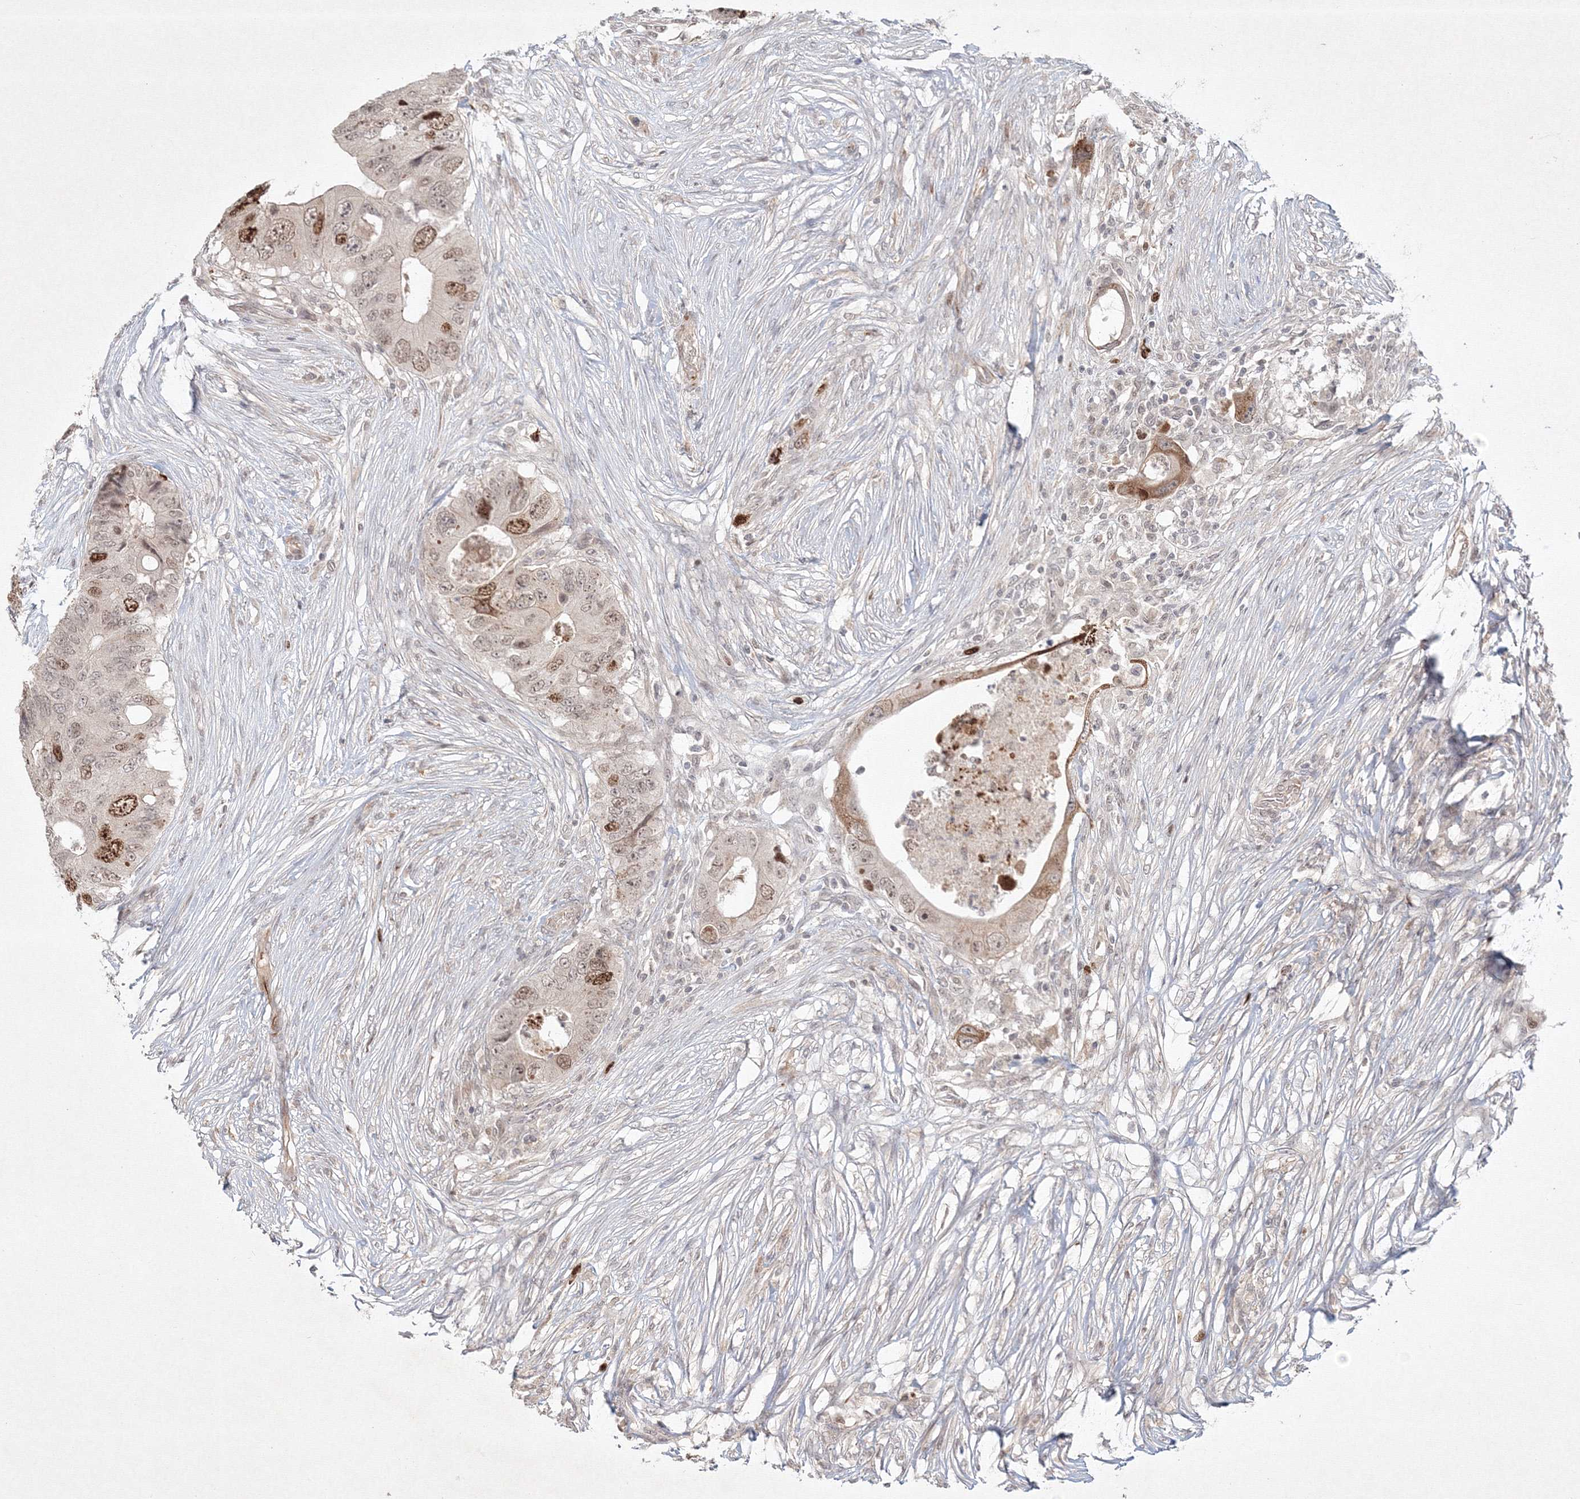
{"staining": {"intensity": "strong", "quantity": "25%-75%", "location": "nuclear"}, "tissue": "colorectal cancer", "cell_type": "Tumor cells", "image_type": "cancer", "snomed": [{"axis": "morphology", "description": "Adenocarcinoma, NOS"}, {"axis": "topography", "description": "Colon"}], "caption": "A micrograph of human colorectal cancer (adenocarcinoma) stained for a protein reveals strong nuclear brown staining in tumor cells. The protein of interest is stained brown, and the nuclei are stained in blue (DAB IHC with brightfield microscopy, high magnification).", "gene": "KIF20A", "patient": {"sex": "male", "age": 71}}